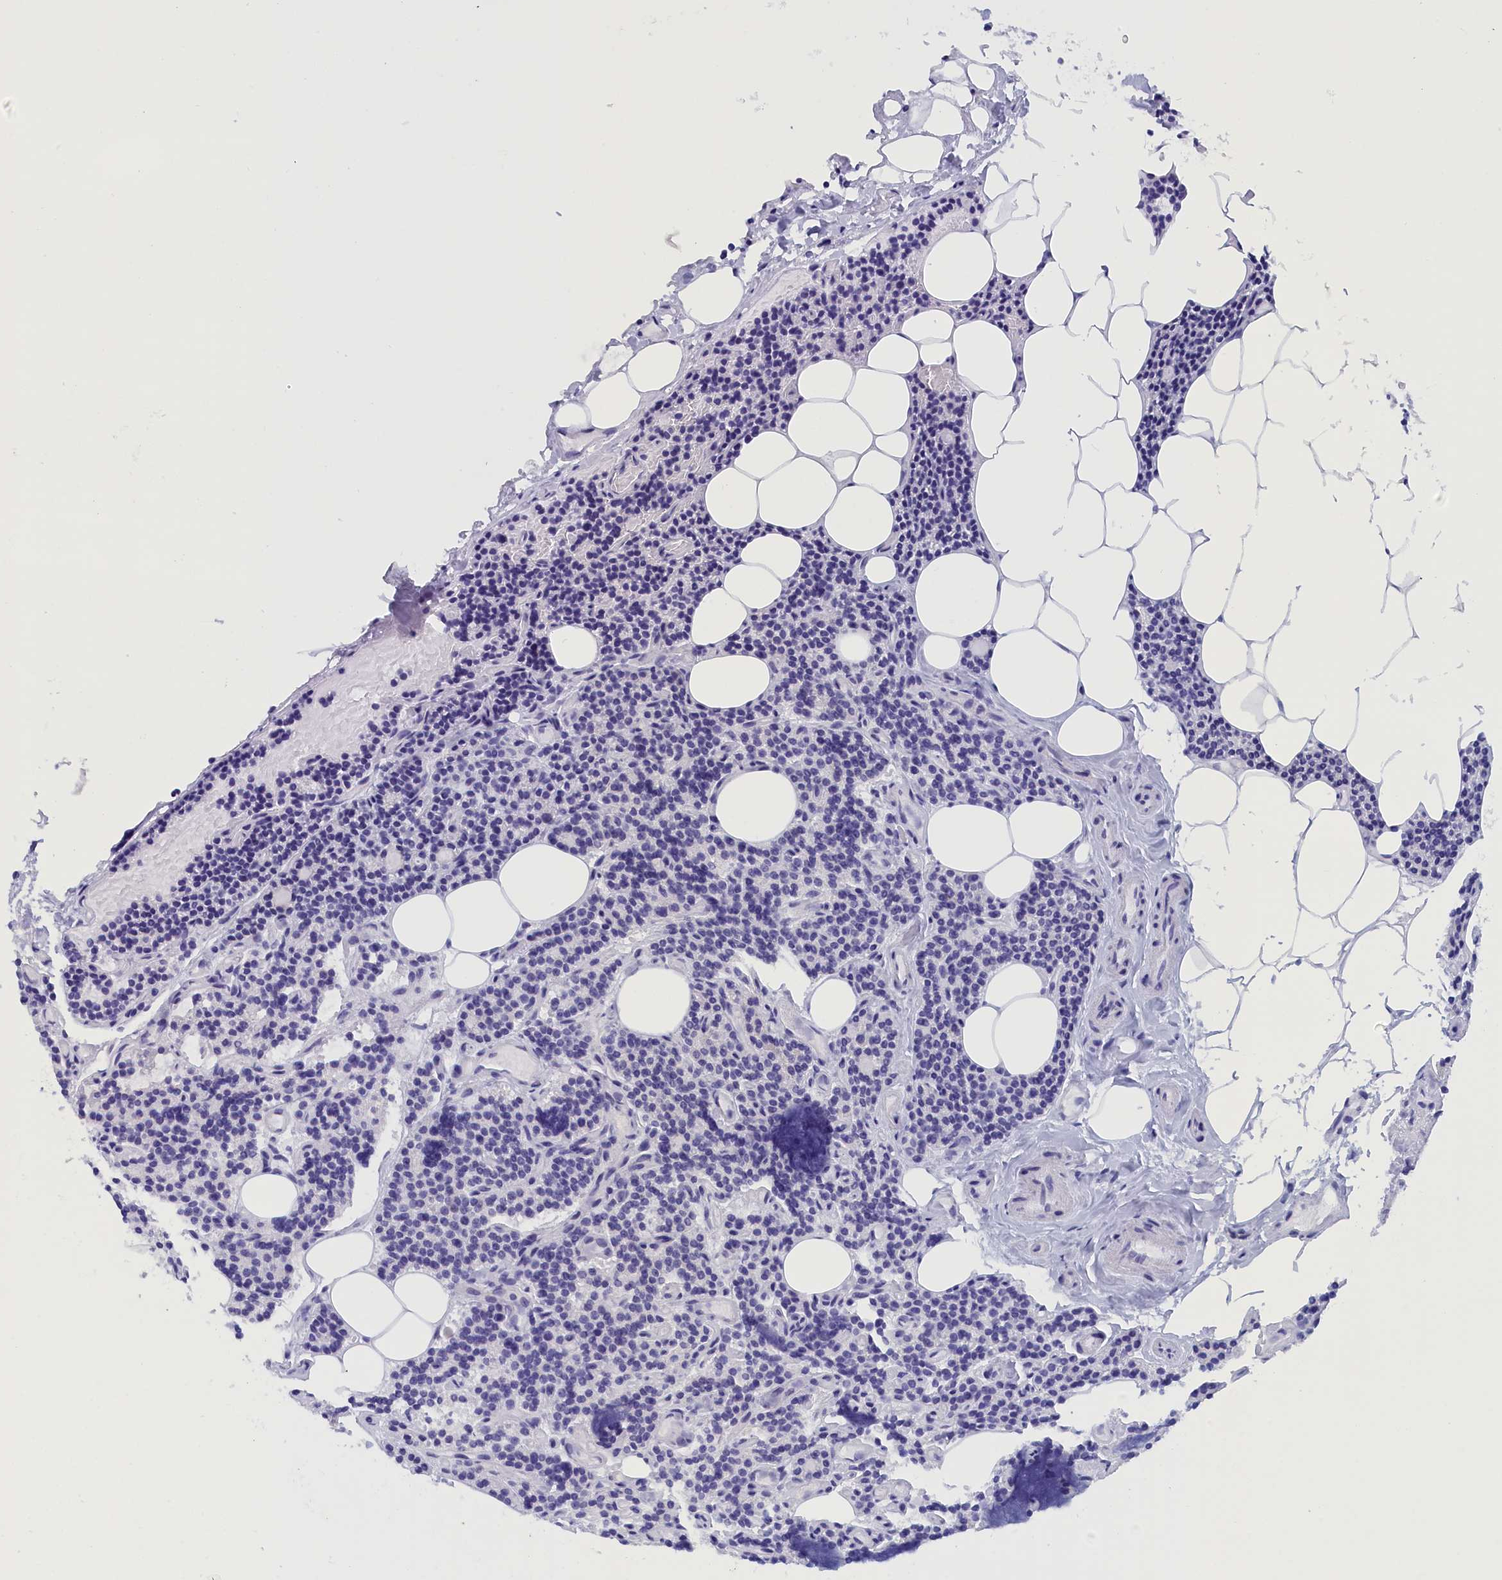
{"staining": {"intensity": "negative", "quantity": "none", "location": "none"}, "tissue": "parathyroid gland", "cell_type": "Glandular cells", "image_type": "normal", "snomed": [{"axis": "morphology", "description": "Normal tissue, NOS"}, {"axis": "topography", "description": "Parathyroid gland"}], "caption": "Parathyroid gland was stained to show a protein in brown. There is no significant staining in glandular cells. (DAB (3,3'-diaminobenzidine) immunohistochemistry, high magnification).", "gene": "ANKRD2", "patient": {"sex": "female", "age": 43}}